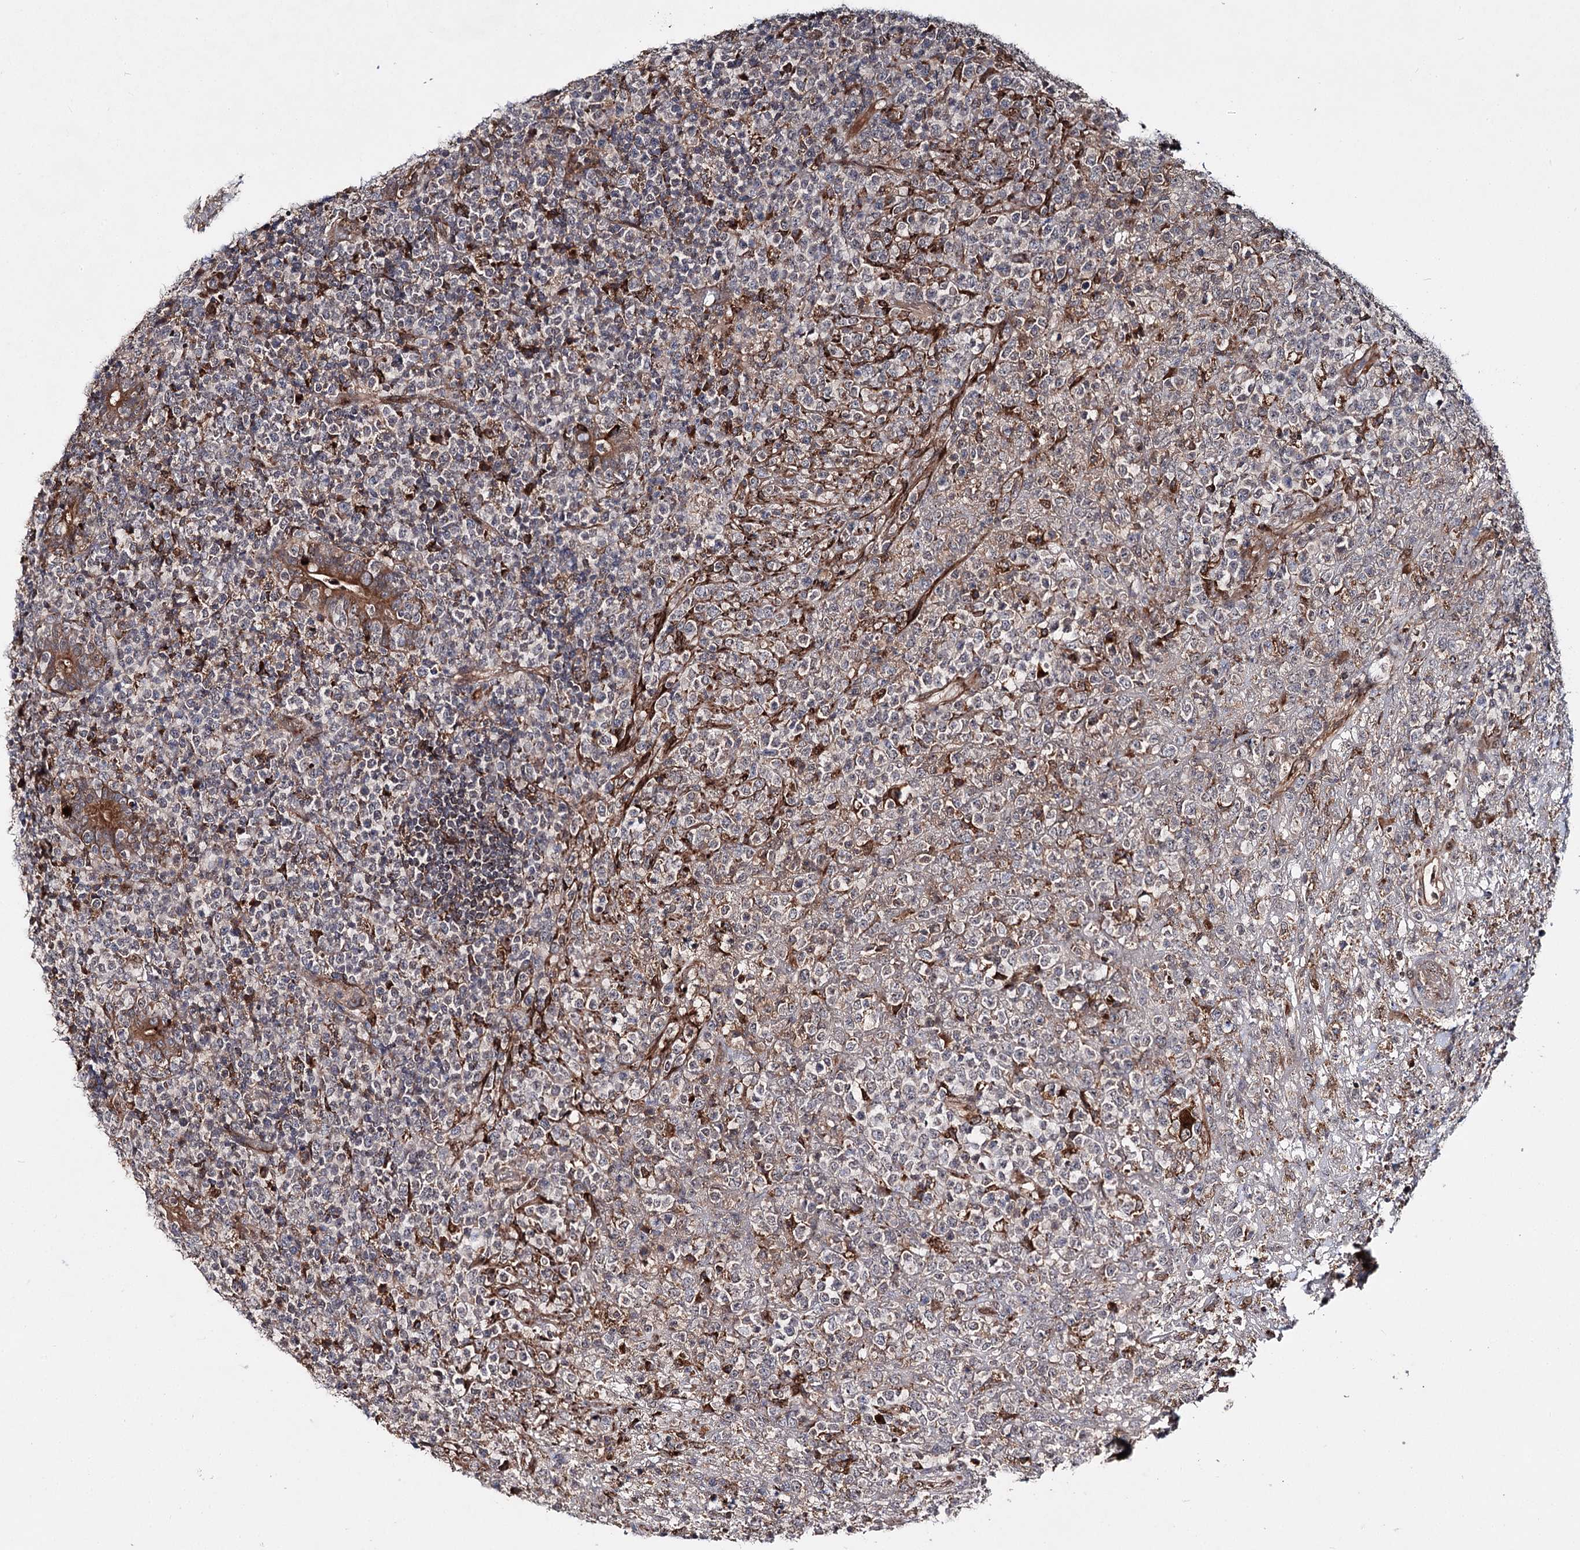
{"staining": {"intensity": "negative", "quantity": "none", "location": "none"}, "tissue": "lymphoma", "cell_type": "Tumor cells", "image_type": "cancer", "snomed": [{"axis": "morphology", "description": "Malignant lymphoma, non-Hodgkin's type, High grade"}, {"axis": "topography", "description": "Colon"}], "caption": "An immunohistochemistry photomicrograph of lymphoma is shown. There is no staining in tumor cells of lymphoma.", "gene": "MSANTD2", "patient": {"sex": "female", "age": 53}}